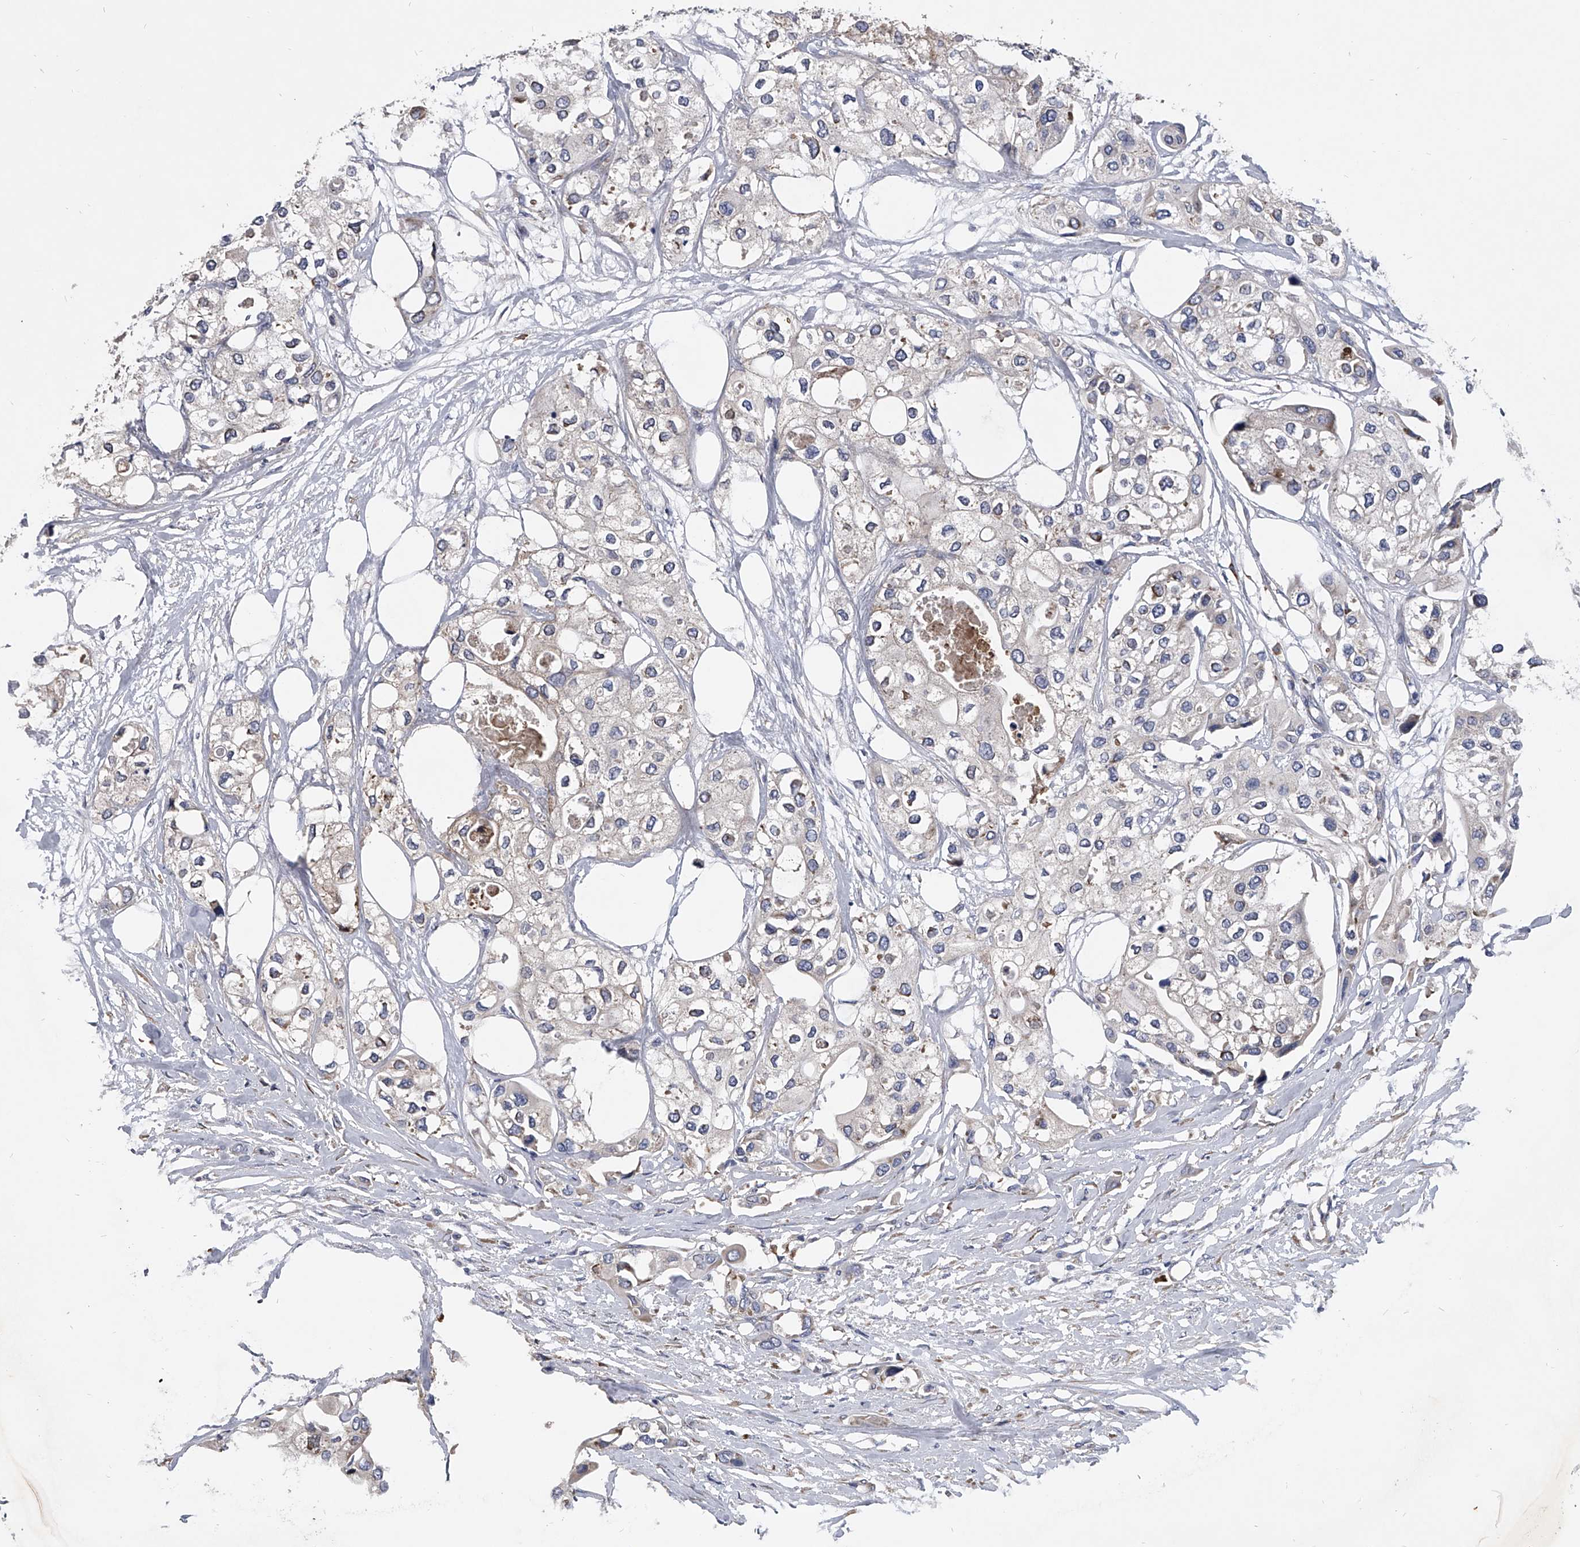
{"staining": {"intensity": "negative", "quantity": "none", "location": "none"}, "tissue": "urothelial cancer", "cell_type": "Tumor cells", "image_type": "cancer", "snomed": [{"axis": "morphology", "description": "Urothelial carcinoma, High grade"}, {"axis": "topography", "description": "Urinary bladder"}], "caption": "Micrograph shows no protein expression in tumor cells of urothelial cancer tissue.", "gene": "CCR4", "patient": {"sex": "male", "age": 64}}